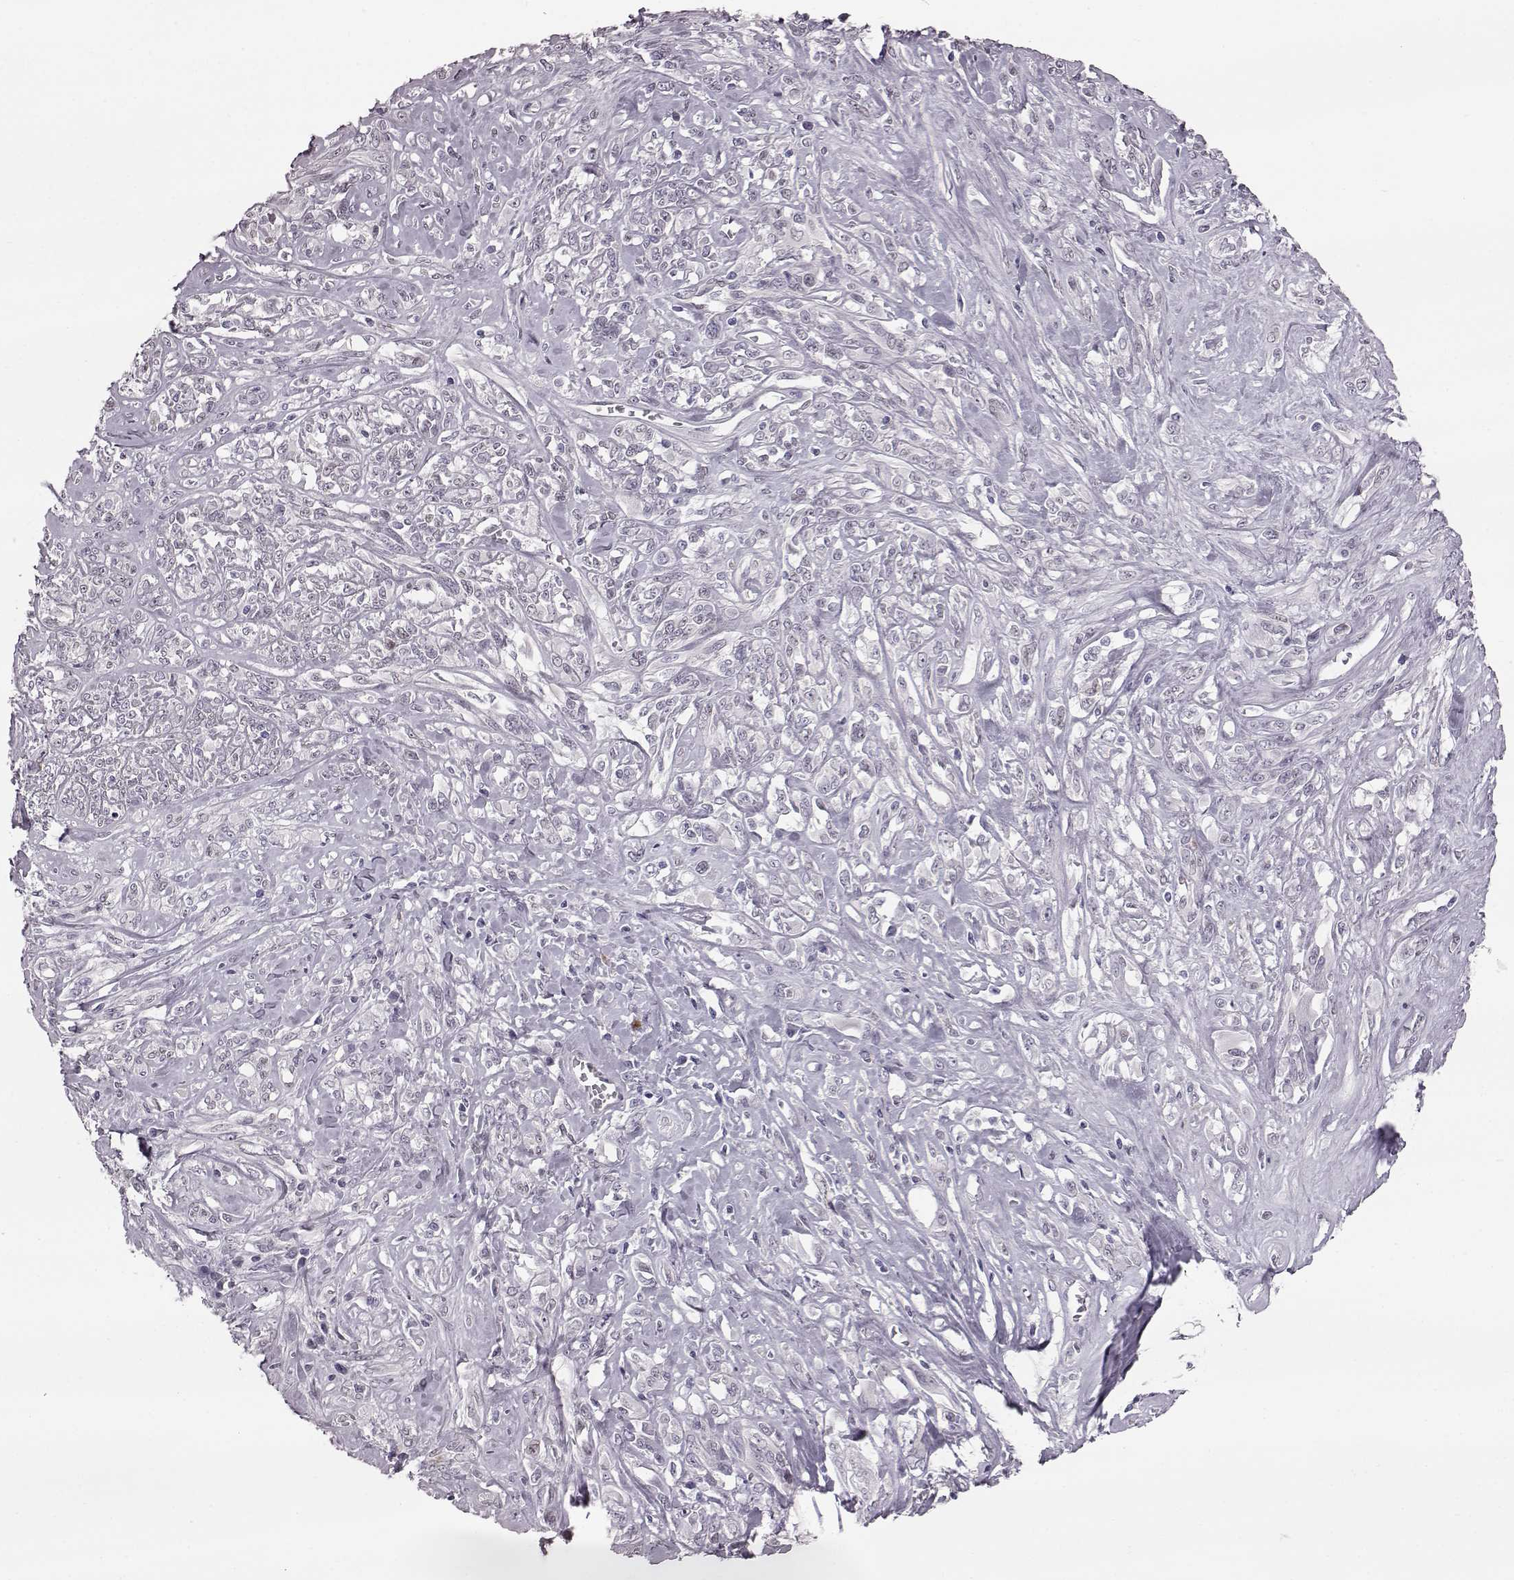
{"staining": {"intensity": "negative", "quantity": "none", "location": "none"}, "tissue": "melanoma", "cell_type": "Tumor cells", "image_type": "cancer", "snomed": [{"axis": "morphology", "description": "Malignant melanoma, NOS"}, {"axis": "topography", "description": "Skin"}], "caption": "DAB (3,3'-diaminobenzidine) immunohistochemical staining of melanoma reveals no significant staining in tumor cells. Nuclei are stained in blue.", "gene": "TCHHL1", "patient": {"sex": "female", "age": 91}}